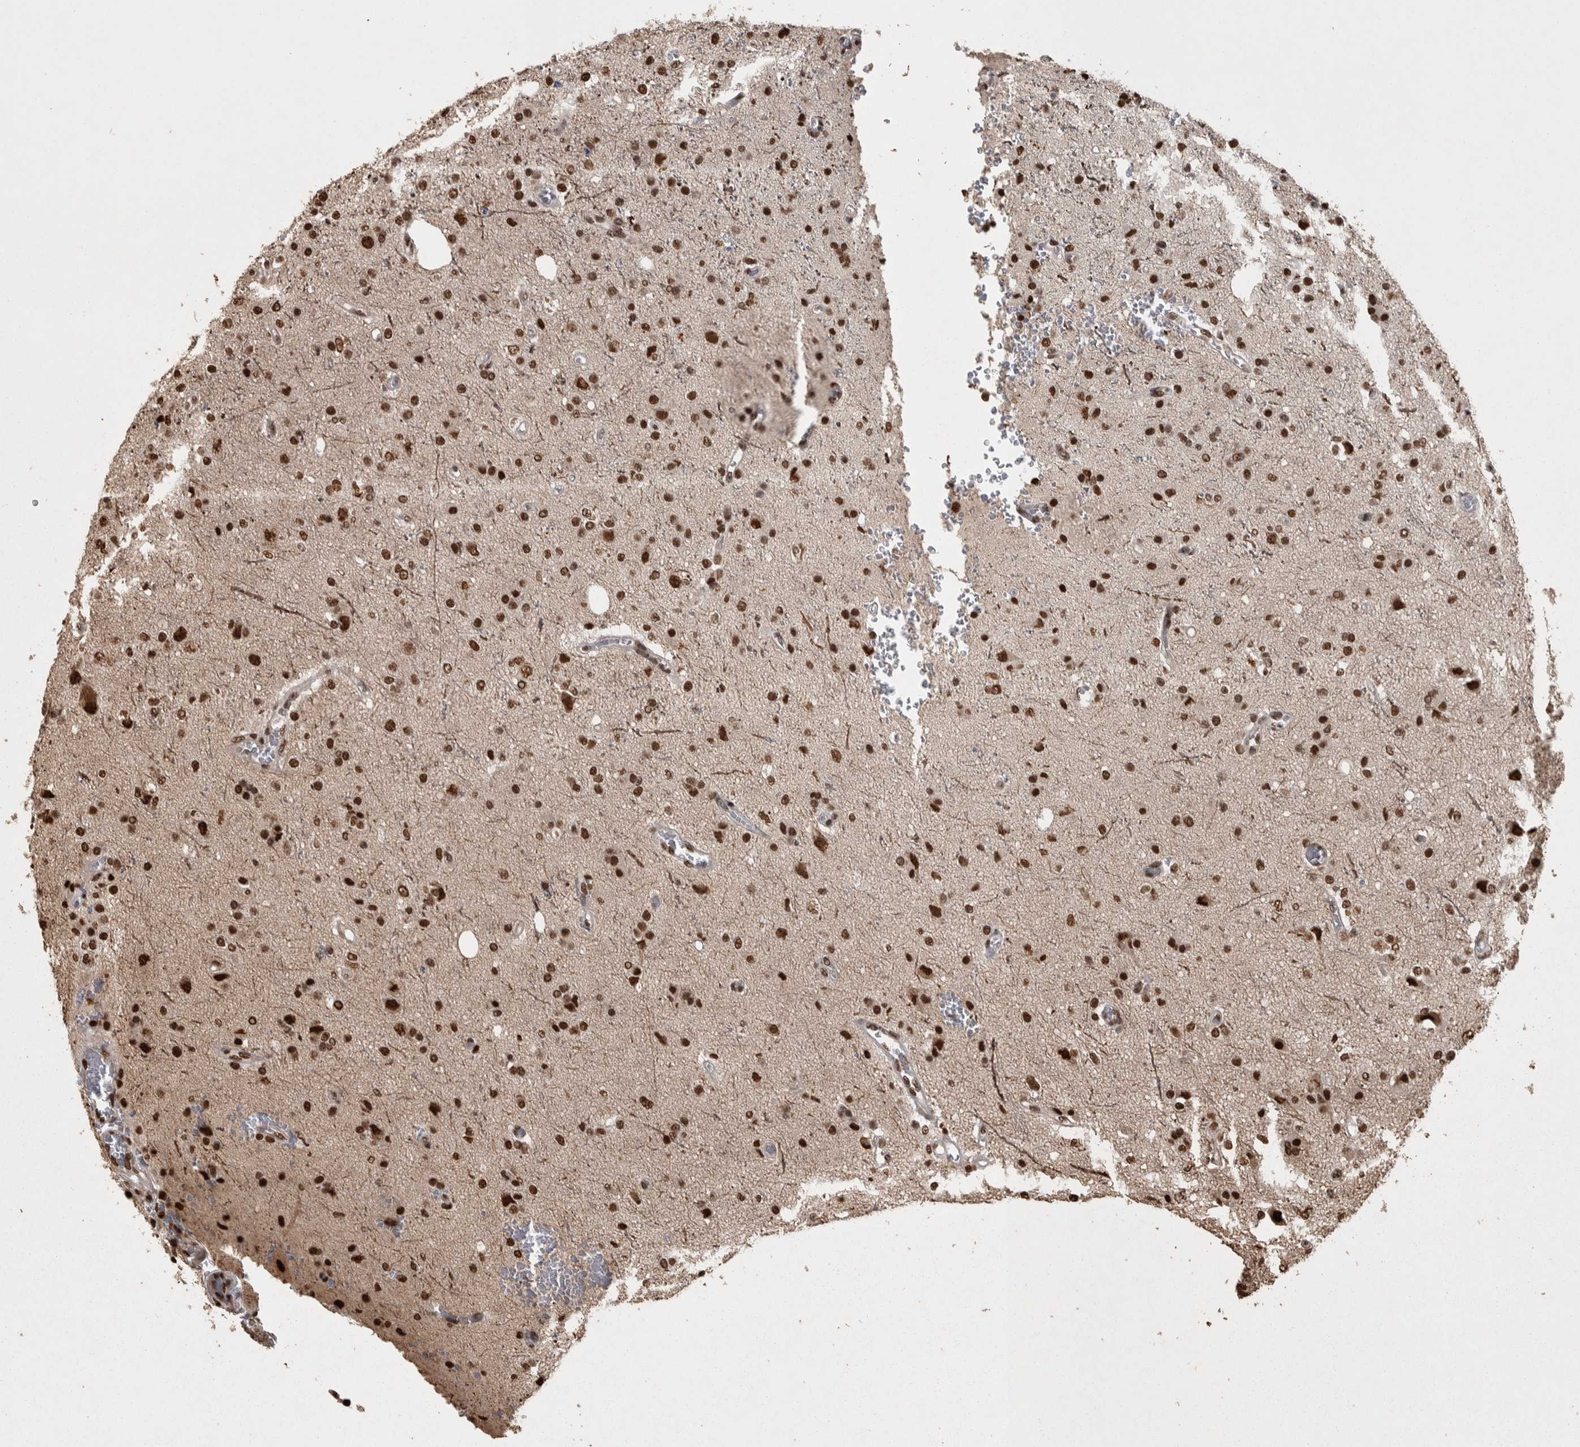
{"staining": {"intensity": "strong", "quantity": ">75%", "location": "nuclear"}, "tissue": "glioma", "cell_type": "Tumor cells", "image_type": "cancer", "snomed": [{"axis": "morphology", "description": "Glioma, malignant, High grade"}, {"axis": "topography", "description": "Brain"}], "caption": "Approximately >75% of tumor cells in human glioma reveal strong nuclear protein positivity as visualized by brown immunohistochemical staining.", "gene": "ZFHX4", "patient": {"sex": "male", "age": 47}}